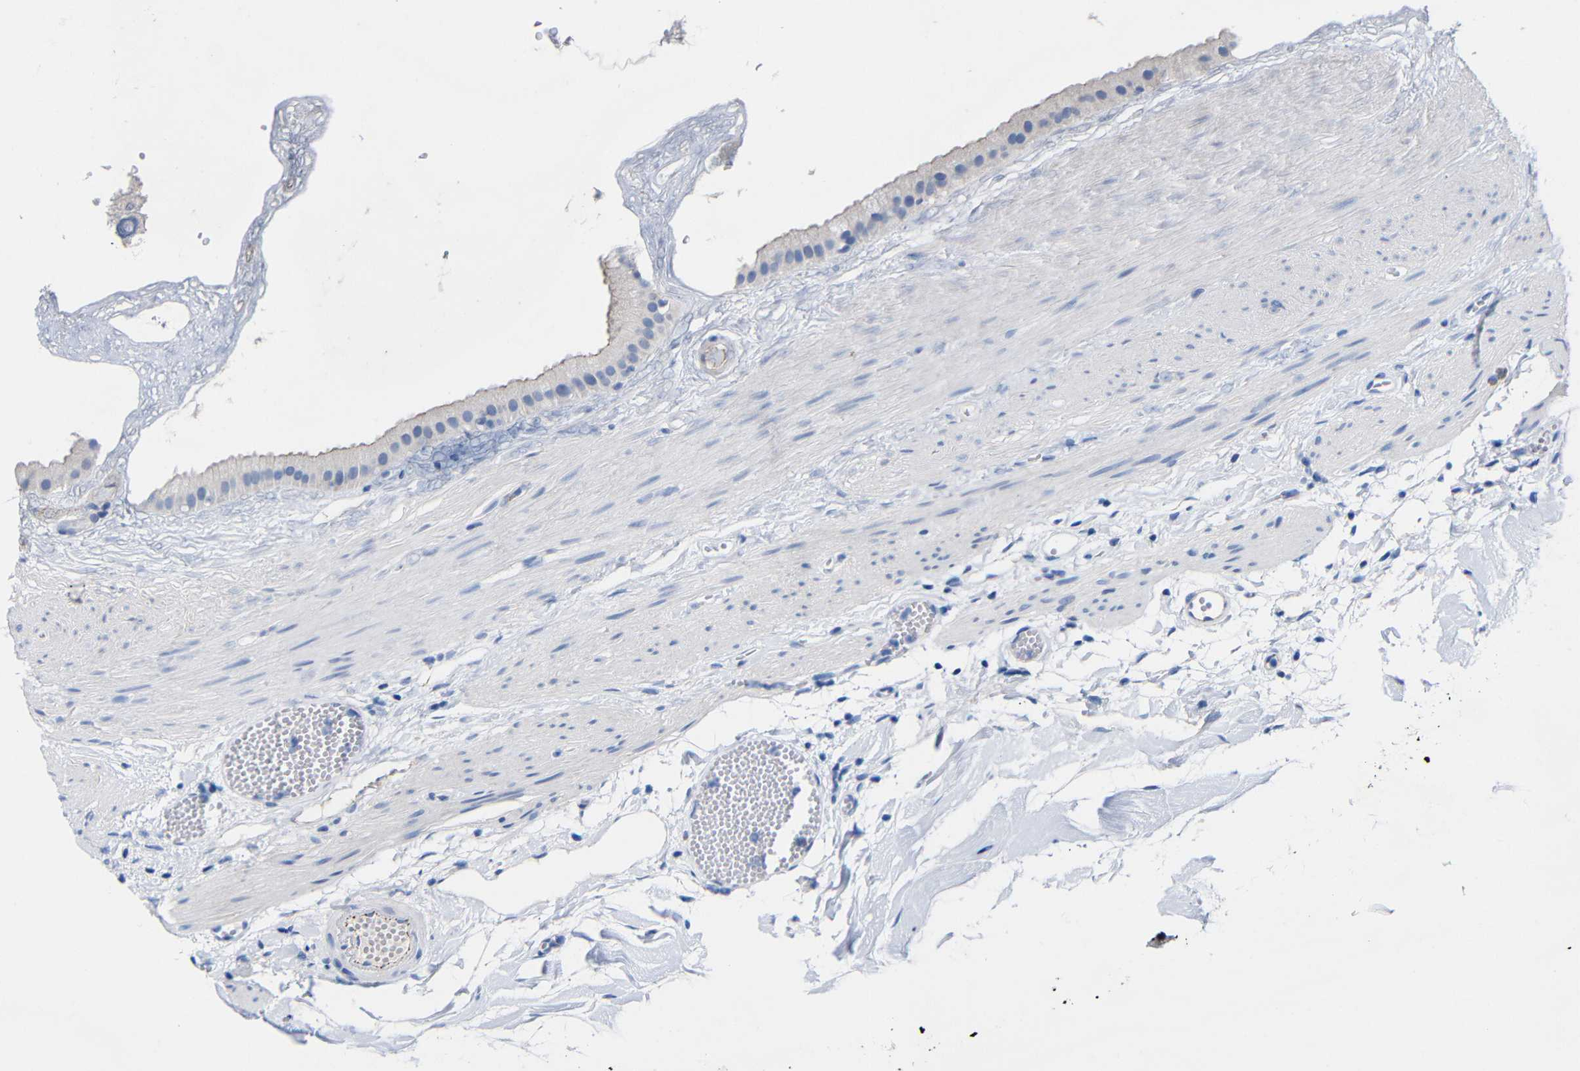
{"staining": {"intensity": "weak", "quantity": "<25%", "location": "cytoplasmic/membranous"}, "tissue": "gallbladder", "cell_type": "Glandular cells", "image_type": "normal", "snomed": [{"axis": "morphology", "description": "Normal tissue, NOS"}, {"axis": "topography", "description": "Gallbladder"}], "caption": "Immunohistochemistry (IHC) histopathology image of unremarkable gallbladder: gallbladder stained with DAB (3,3'-diaminobenzidine) shows no significant protein staining in glandular cells.", "gene": "CGNL1", "patient": {"sex": "female", "age": 64}}